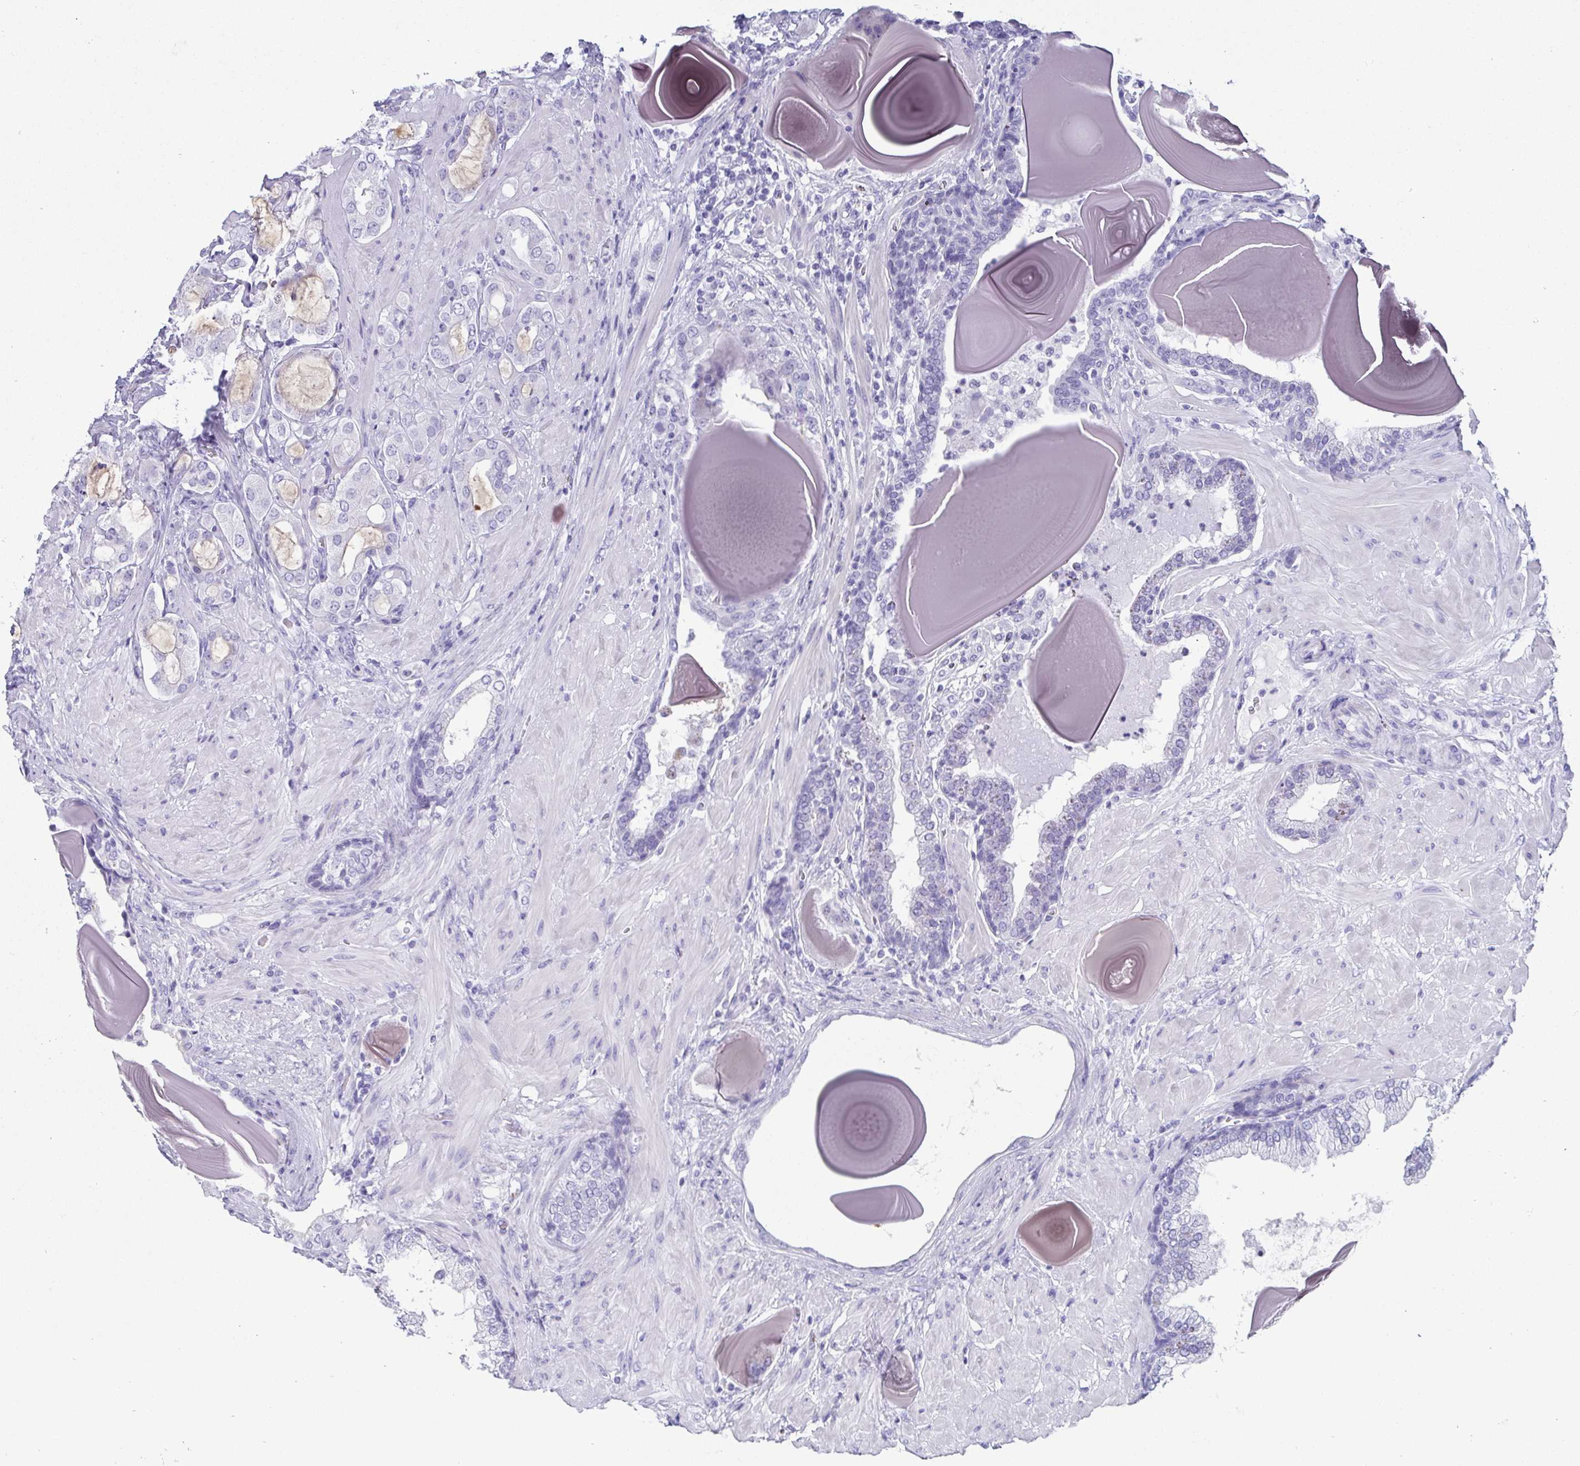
{"staining": {"intensity": "negative", "quantity": "none", "location": "none"}, "tissue": "prostate cancer", "cell_type": "Tumor cells", "image_type": "cancer", "snomed": [{"axis": "morphology", "description": "Adenocarcinoma, Low grade"}, {"axis": "topography", "description": "Prostate"}], "caption": "The photomicrograph exhibits no significant expression in tumor cells of prostate low-grade adenocarcinoma.", "gene": "TEX19", "patient": {"sex": "male", "age": 57}}